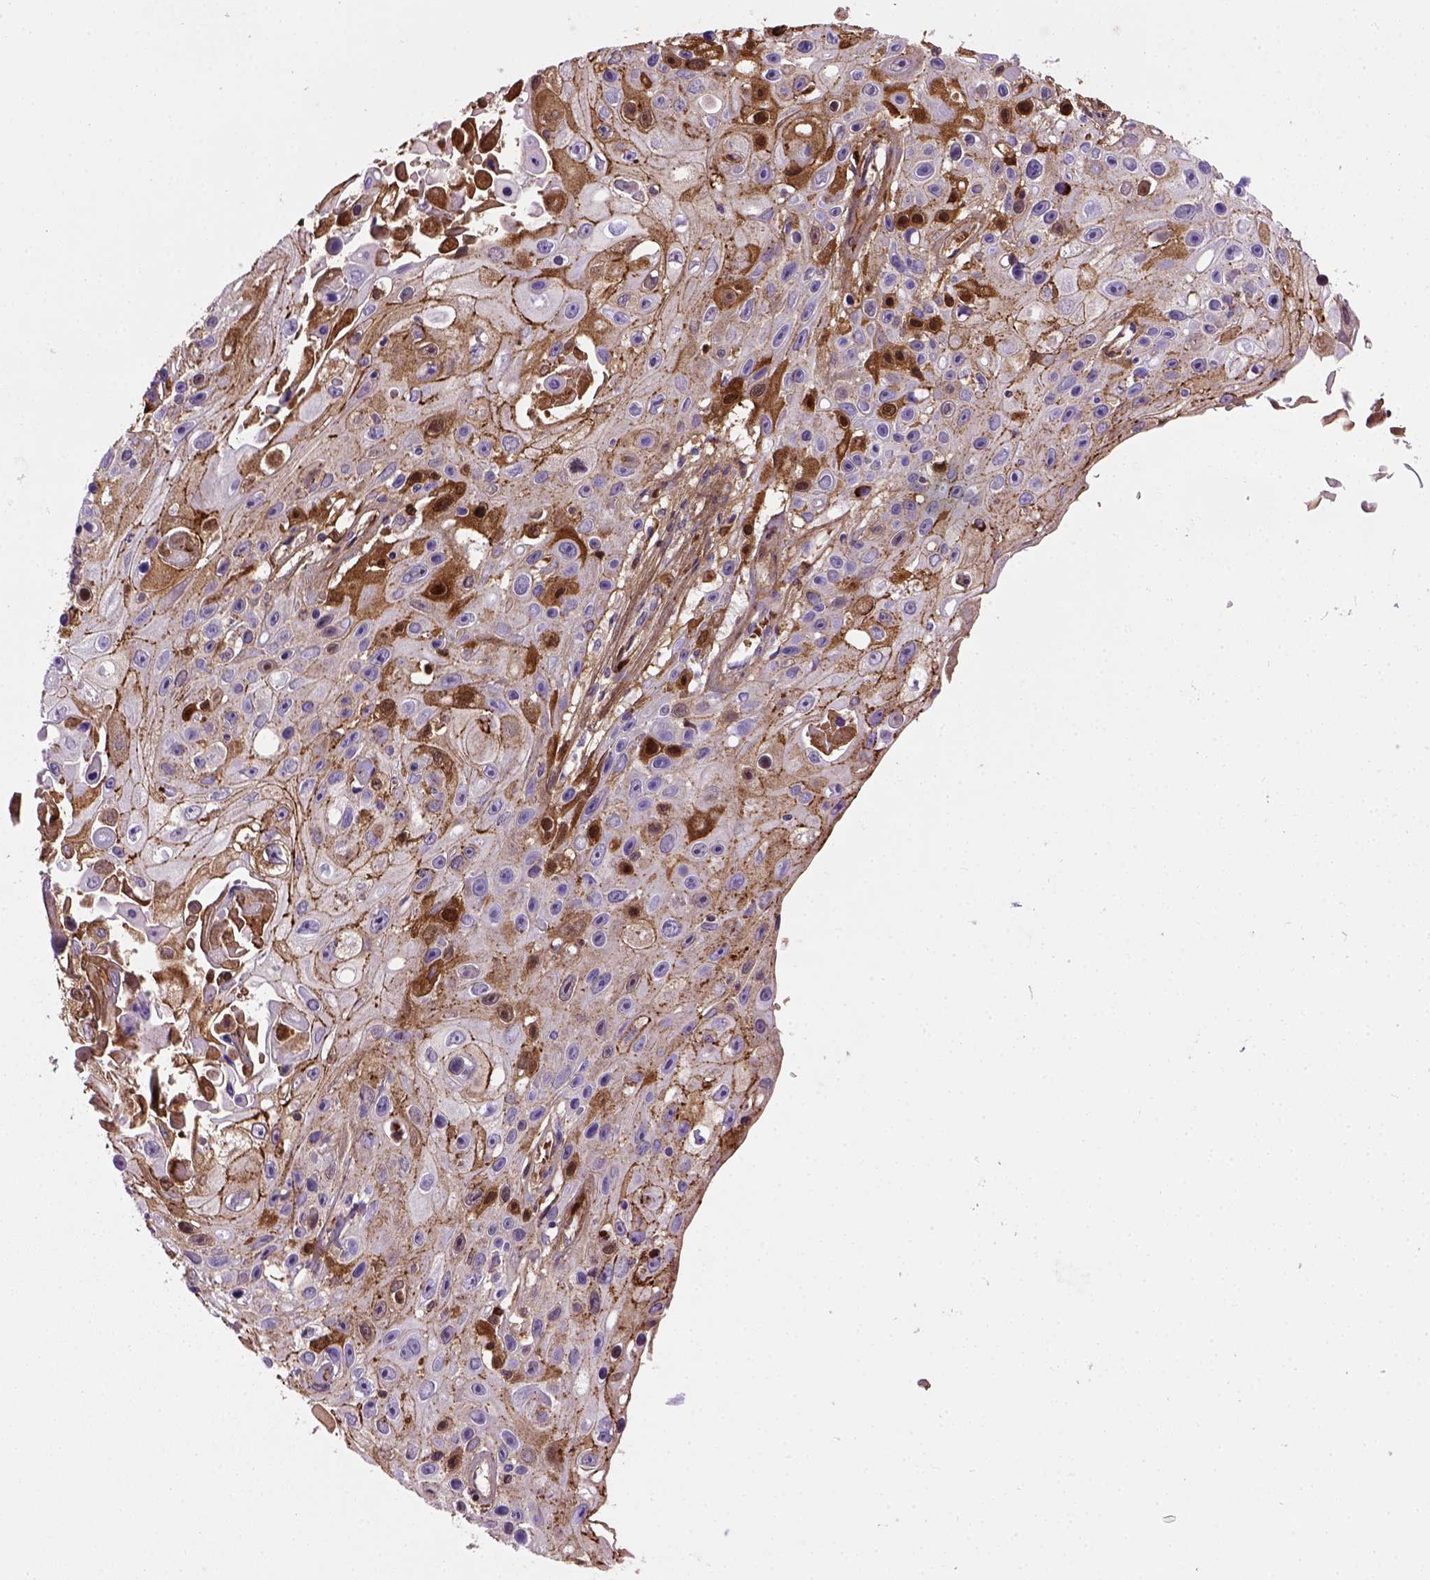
{"staining": {"intensity": "moderate", "quantity": "25%-75%", "location": "cytoplasmic/membranous"}, "tissue": "skin cancer", "cell_type": "Tumor cells", "image_type": "cancer", "snomed": [{"axis": "morphology", "description": "Squamous cell carcinoma, NOS"}, {"axis": "topography", "description": "Skin"}], "caption": "The histopathology image reveals staining of squamous cell carcinoma (skin), revealing moderate cytoplasmic/membranous protein expression (brown color) within tumor cells. The protein of interest is shown in brown color, while the nuclei are stained blue.", "gene": "CDH1", "patient": {"sex": "male", "age": 82}}